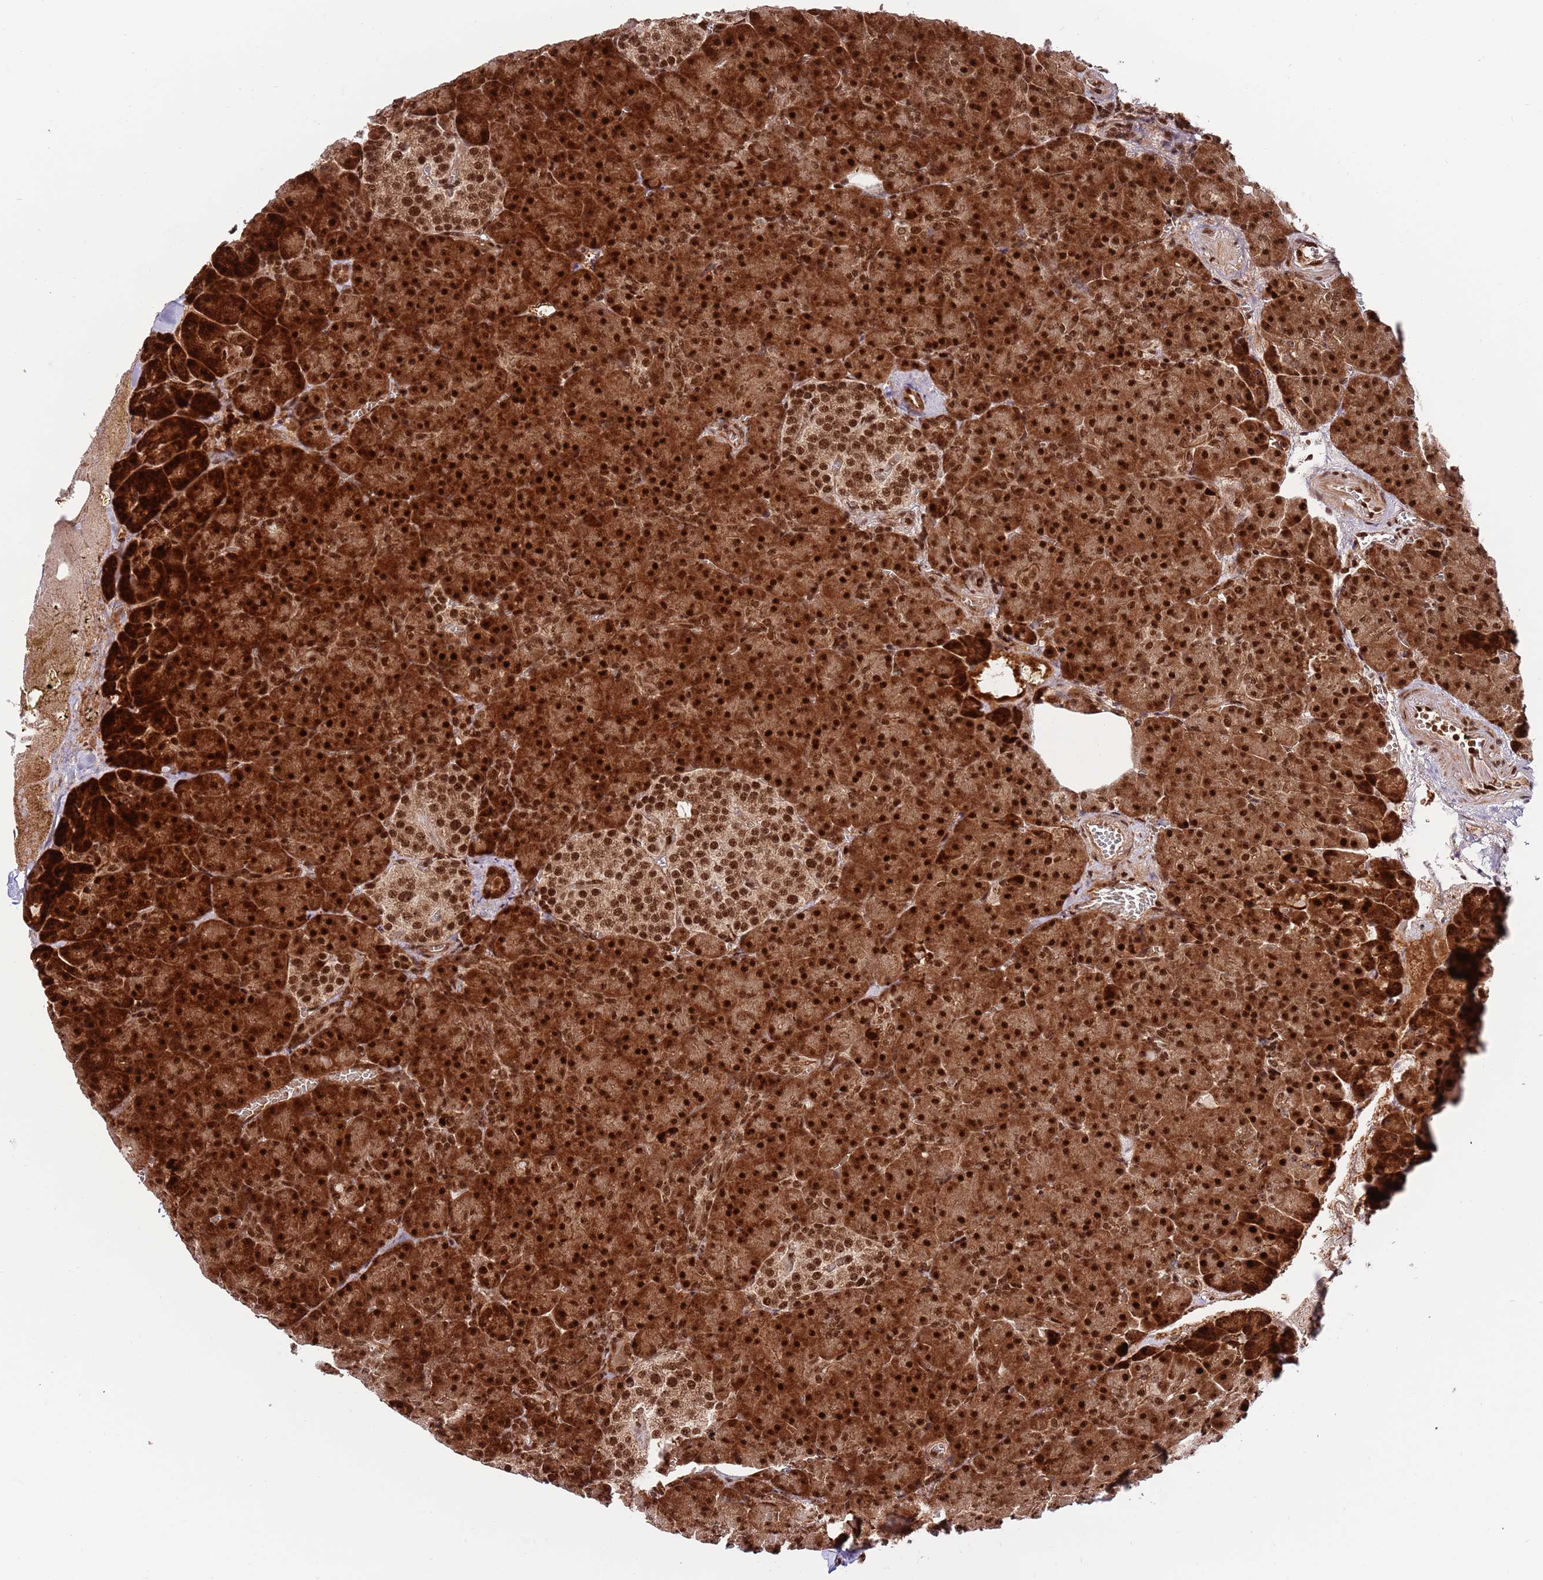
{"staining": {"intensity": "strong", "quantity": ">75%", "location": "cytoplasmic/membranous,nuclear"}, "tissue": "pancreas", "cell_type": "Exocrine glandular cells", "image_type": "normal", "snomed": [{"axis": "morphology", "description": "Normal tissue, NOS"}, {"axis": "topography", "description": "Pancreas"}], "caption": "Immunohistochemical staining of normal pancreas reveals strong cytoplasmic/membranous,nuclear protein positivity in approximately >75% of exocrine glandular cells.", "gene": "RIF1", "patient": {"sex": "female", "age": 74}}